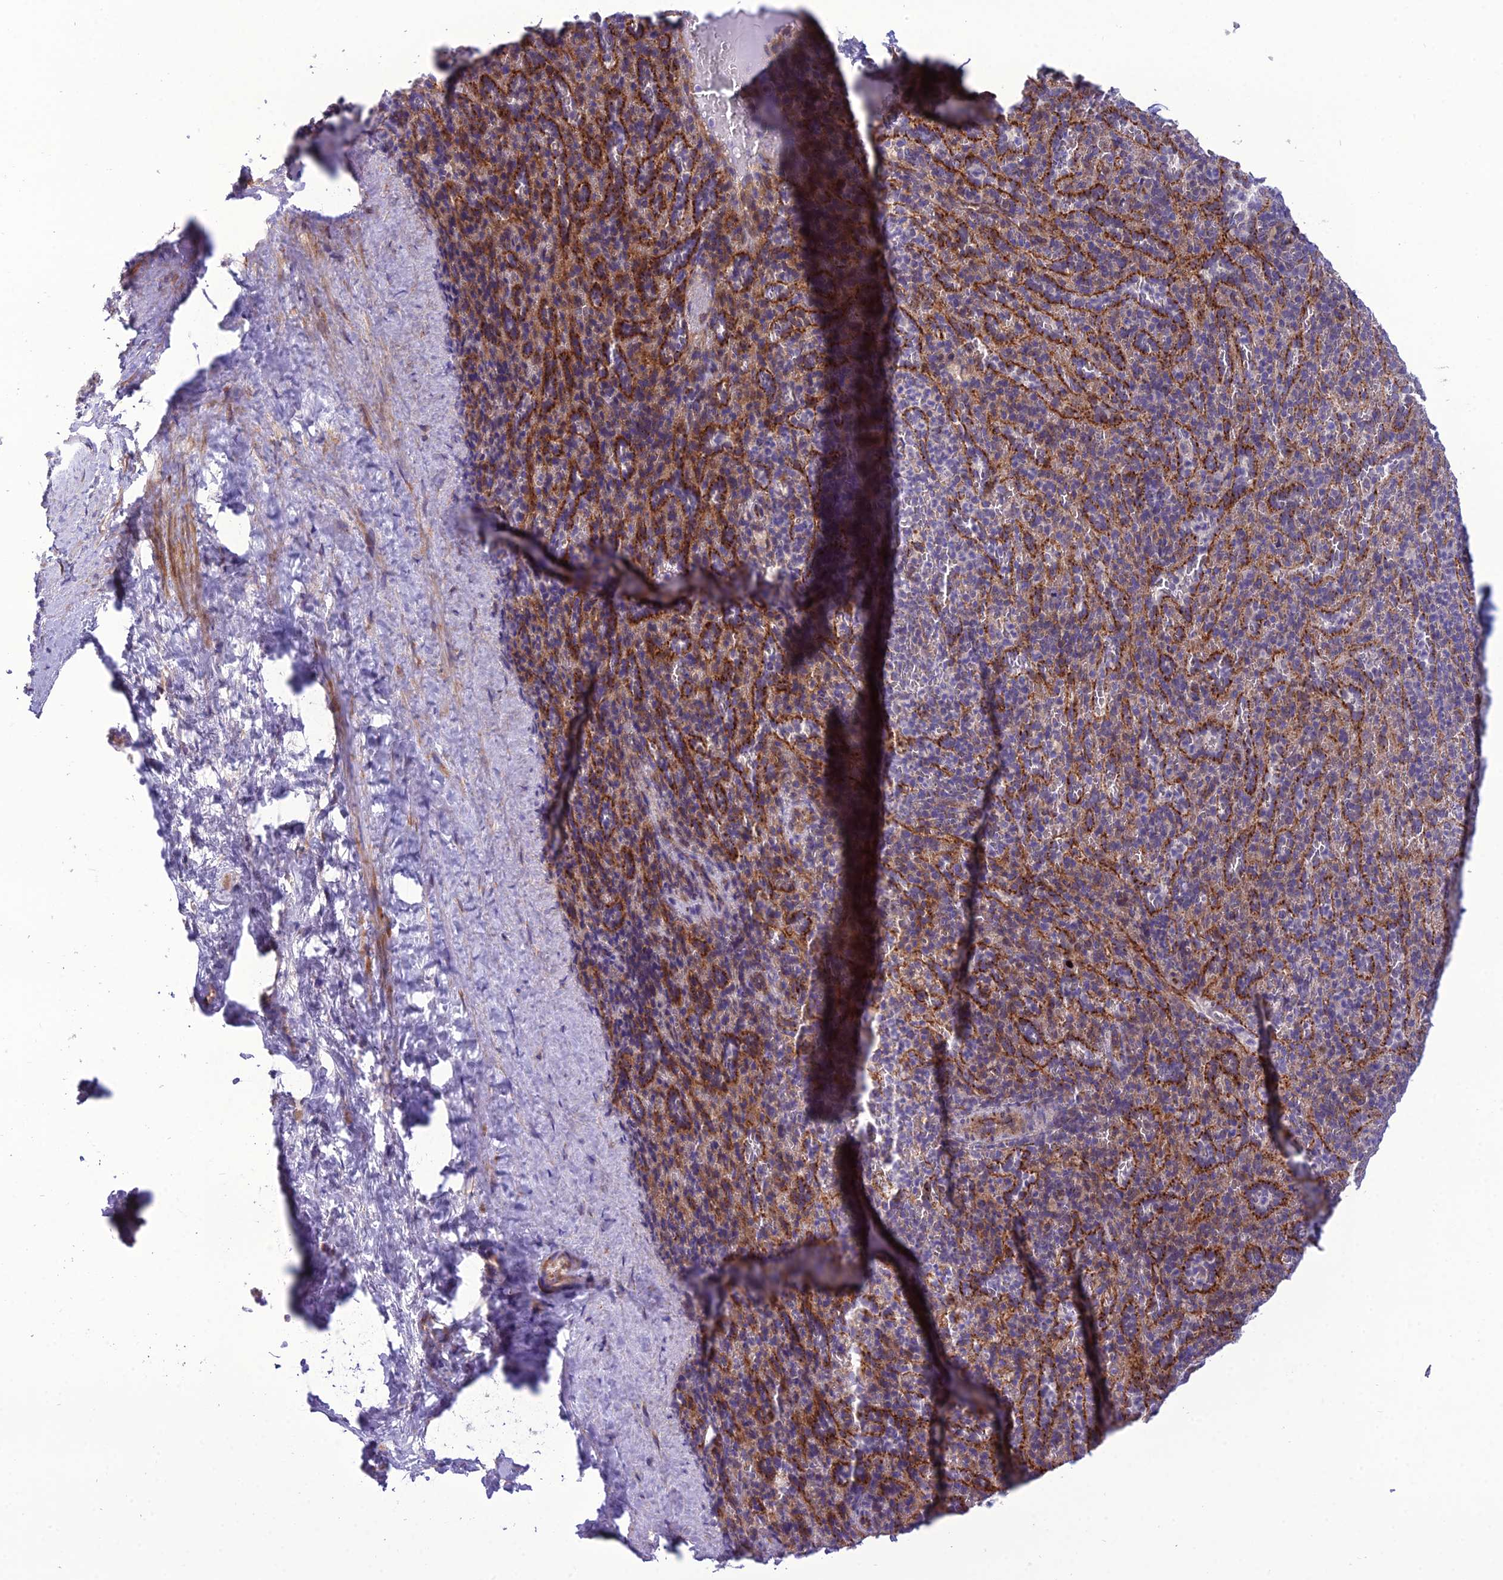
{"staining": {"intensity": "weak", "quantity": "<25%", "location": "cytoplasmic/membranous"}, "tissue": "spleen", "cell_type": "Cells in red pulp", "image_type": "normal", "snomed": [{"axis": "morphology", "description": "Normal tissue, NOS"}, {"axis": "topography", "description": "Spleen"}], "caption": "DAB (3,3'-diaminobenzidine) immunohistochemical staining of unremarkable spleen reveals no significant expression in cells in red pulp. (DAB IHC visualized using brightfield microscopy, high magnification).", "gene": "NODAL", "patient": {"sex": "female", "age": 21}}